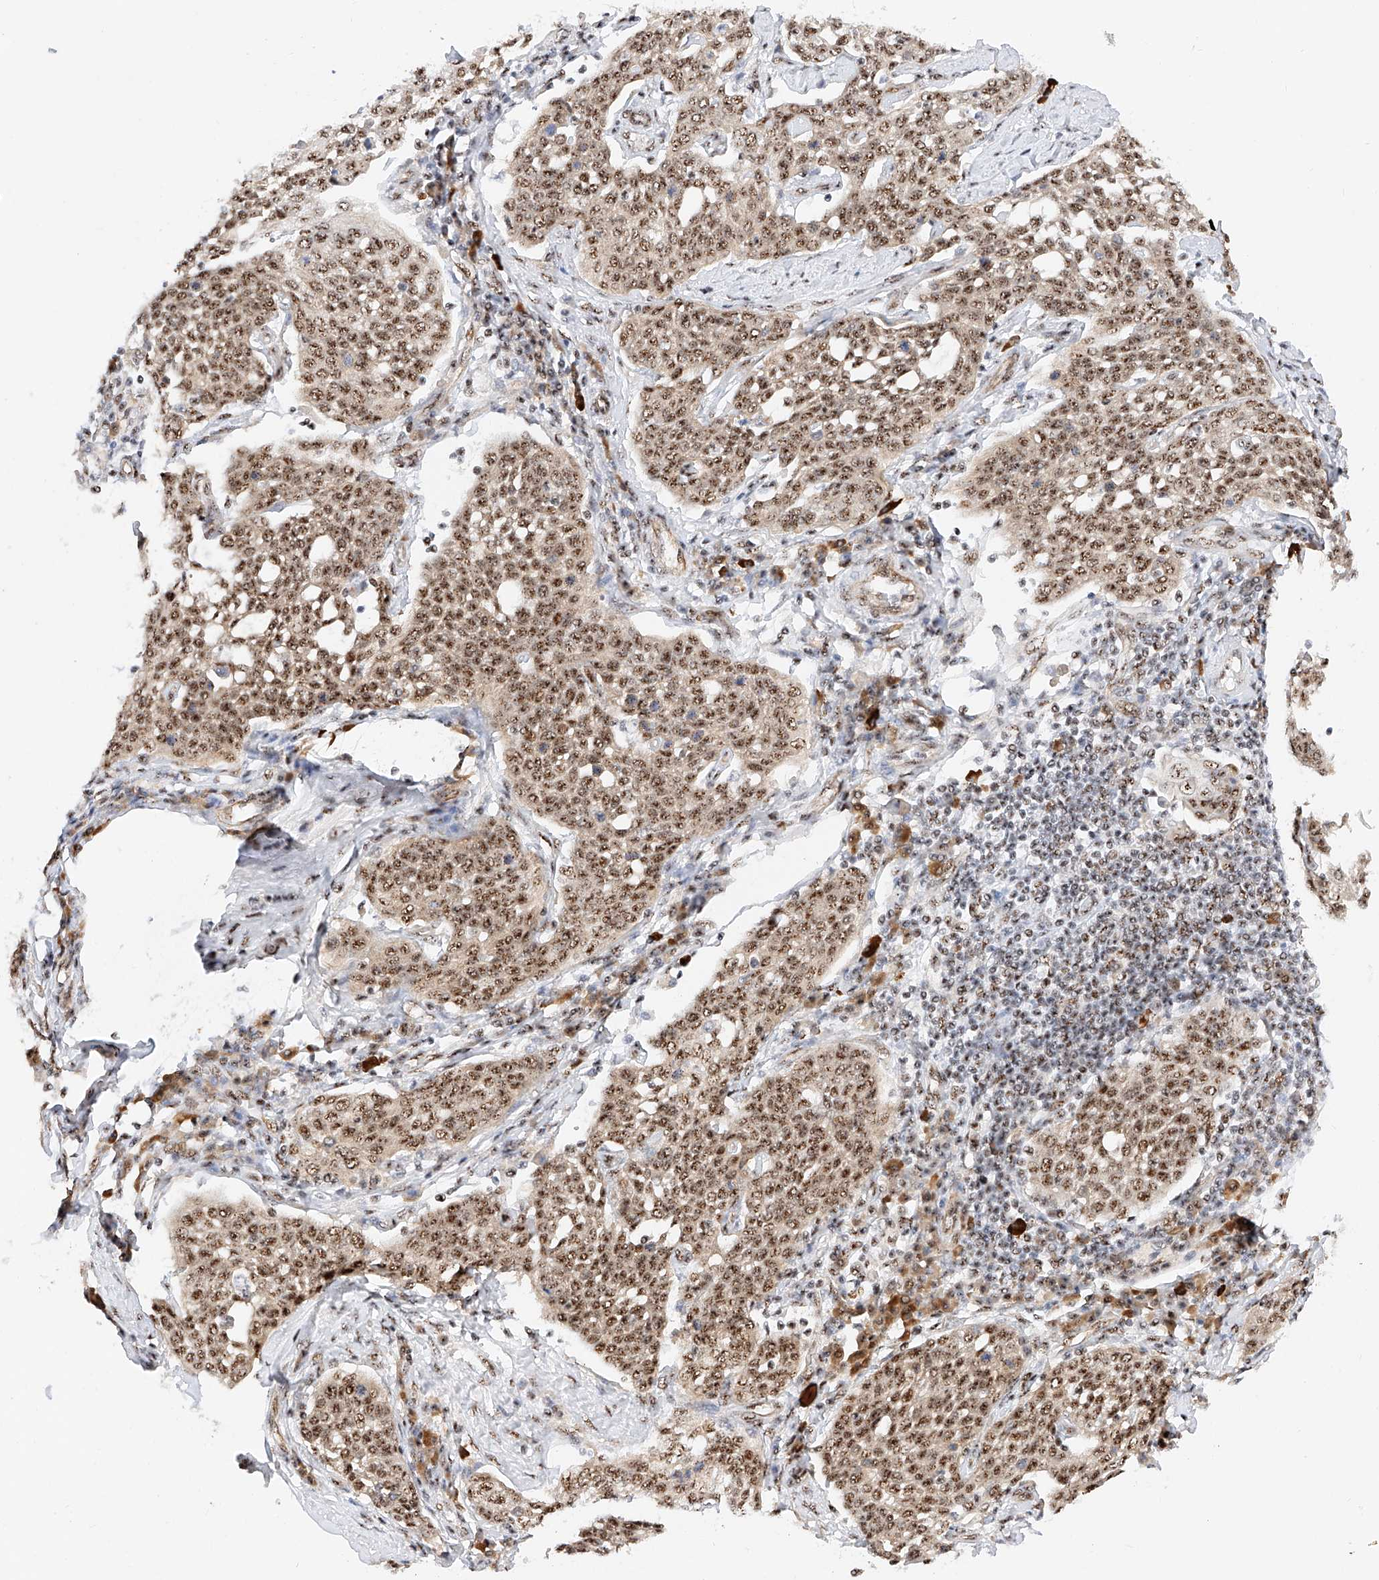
{"staining": {"intensity": "moderate", "quantity": ">75%", "location": "nuclear"}, "tissue": "cervical cancer", "cell_type": "Tumor cells", "image_type": "cancer", "snomed": [{"axis": "morphology", "description": "Squamous cell carcinoma, NOS"}, {"axis": "topography", "description": "Cervix"}], "caption": "An immunohistochemistry (IHC) micrograph of neoplastic tissue is shown. Protein staining in brown labels moderate nuclear positivity in cervical cancer (squamous cell carcinoma) within tumor cells. The protein is stained brown, and the nuclei are stained in blue (DAB IHC with brightfield microscopy, high magnification).", "gene": "ATXN7L2", "patient": {"sex": "female", "age": 34}}